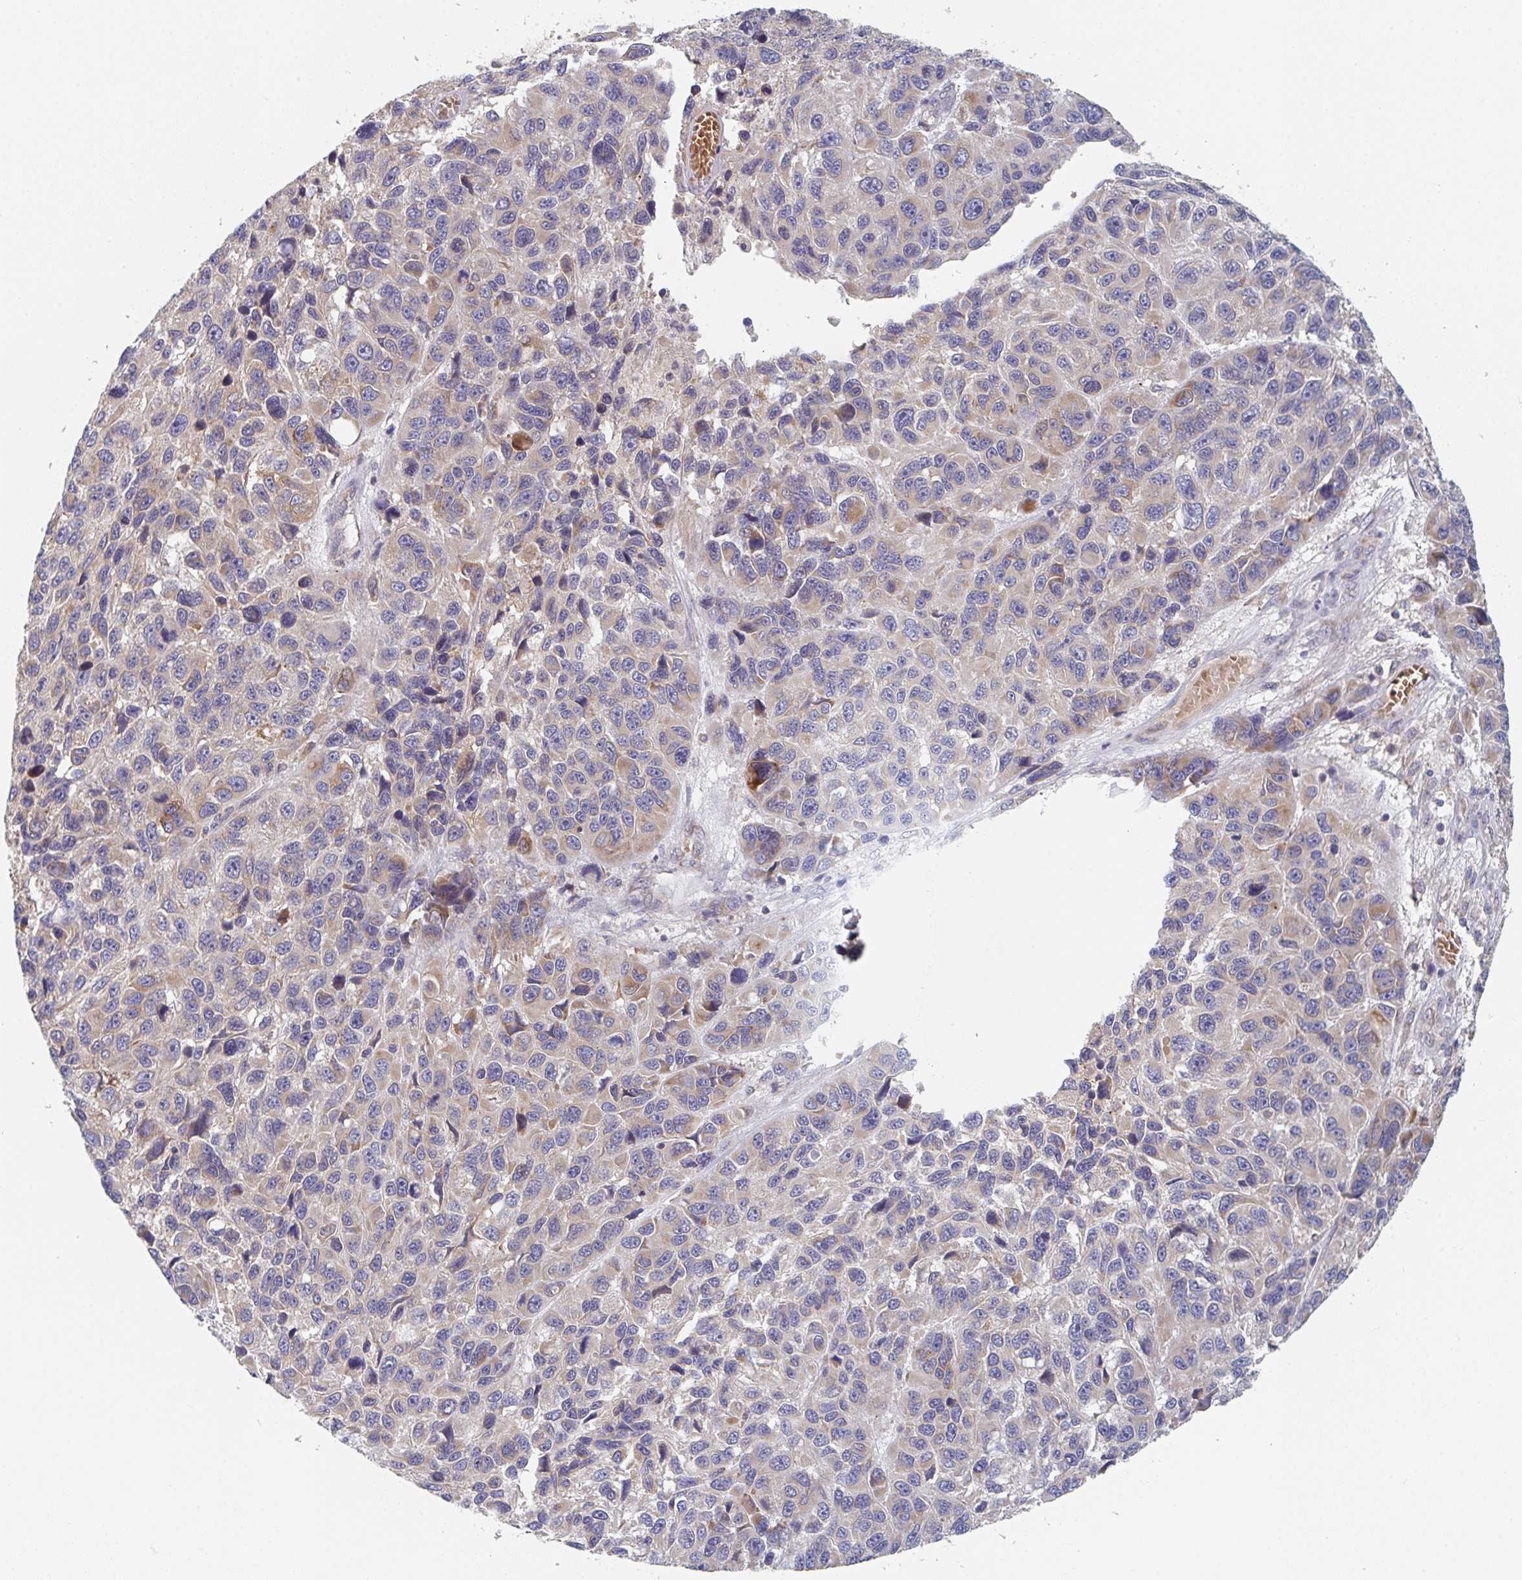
{"staining": {"intensity": "negative", "quantity": "none", "location": "none"}, "tissue": "melanoma", "cell_type": "Tumor cells", "image_type": "cancer", "snomed": [{"axis": "morphology", "description": "Malignant melanoma, NOS"}, {"axis": "topography", "description": "Skin"}], "caption": "There is no significant expression in tumor cells of malignant melanoma.", "gene": "ELOVL1", "patient": {"sex": "male", "age": 53}}